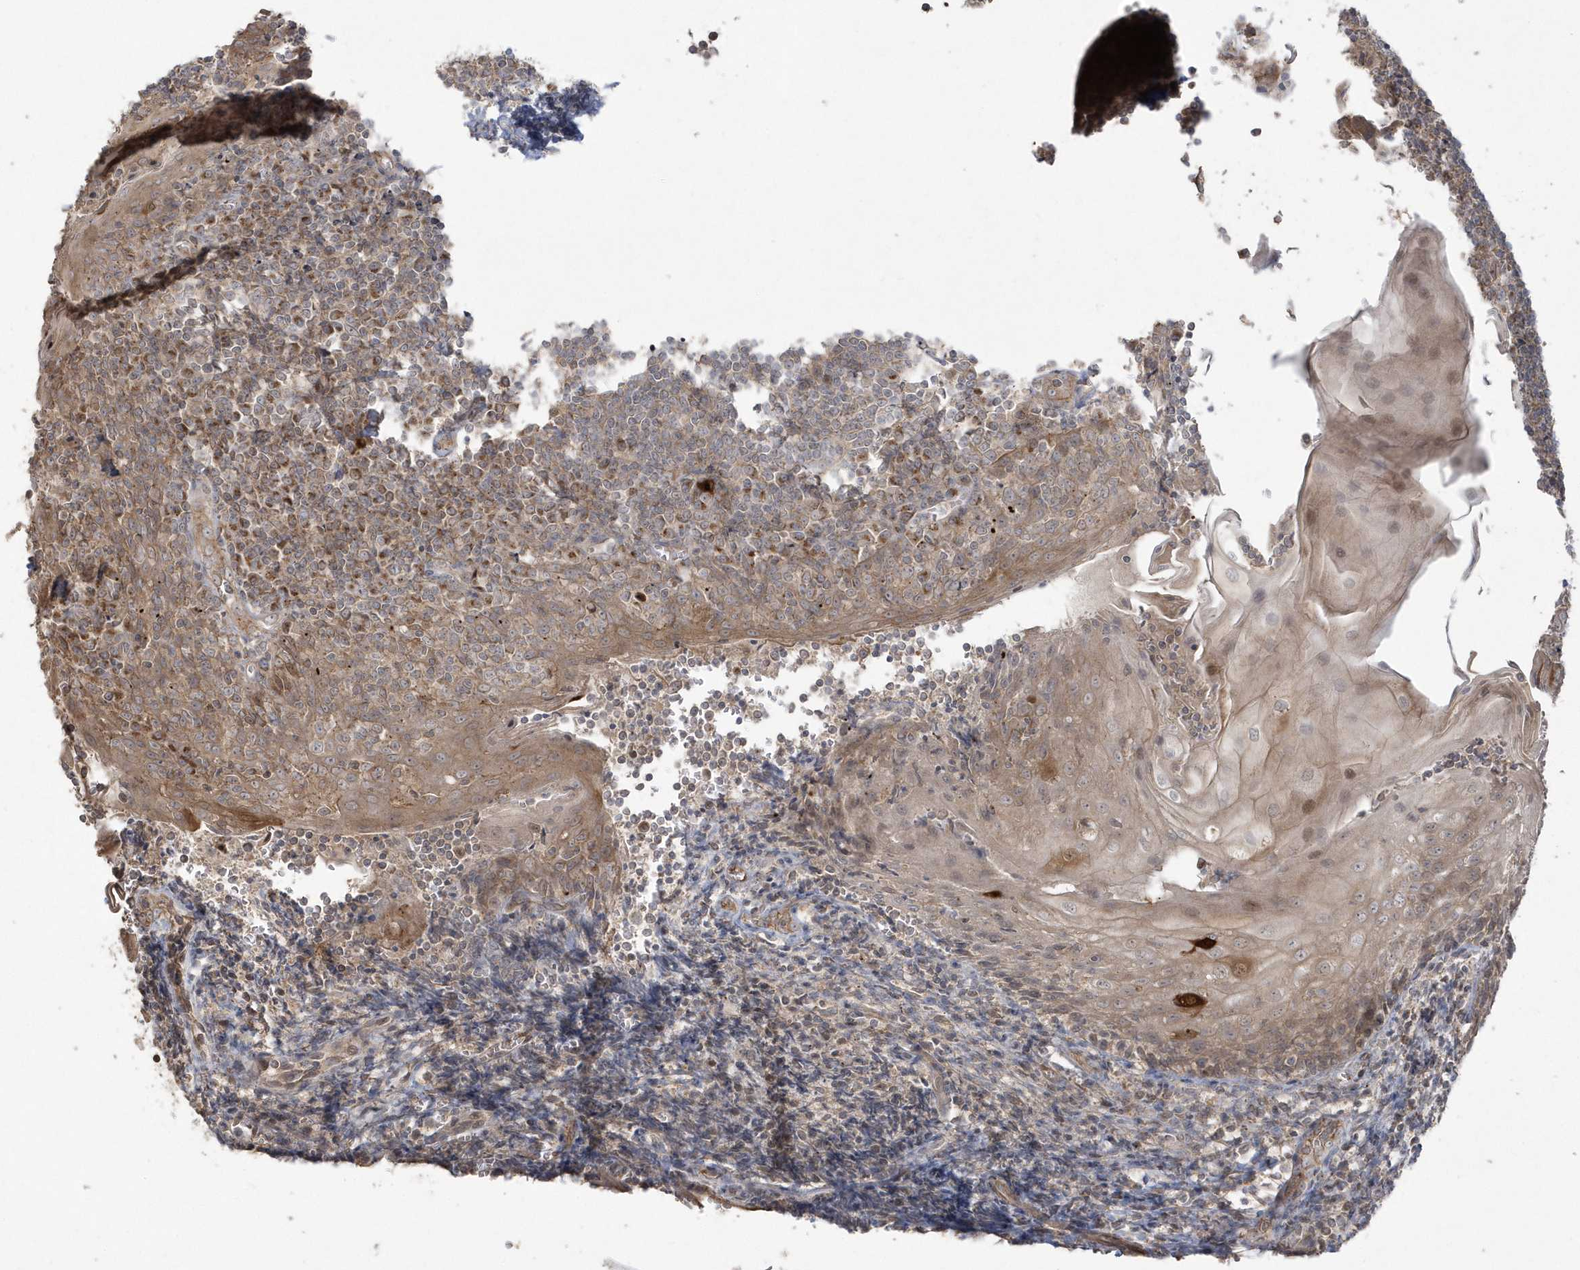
{"staining": {"intensity": "weak", "quantity": "25%-75%", "location": "cytoplasmic/membranous"}, "tissue": "tonsil", "cell_type": "Germinal center cells", "image_type": "normal", "snomed": [{"axis": "morphology", "description": "Normal tissue, NOS"}, {"axis": "topography", "description": "Tonsil"}], "caption": "Protein staining of normal tonsil reveals weak cytoplasmic/membranous positivity in about 25%-75% of germinal center cells.", "gene": "ARMC8", "patient": {"sex": "male", "age": 27}}